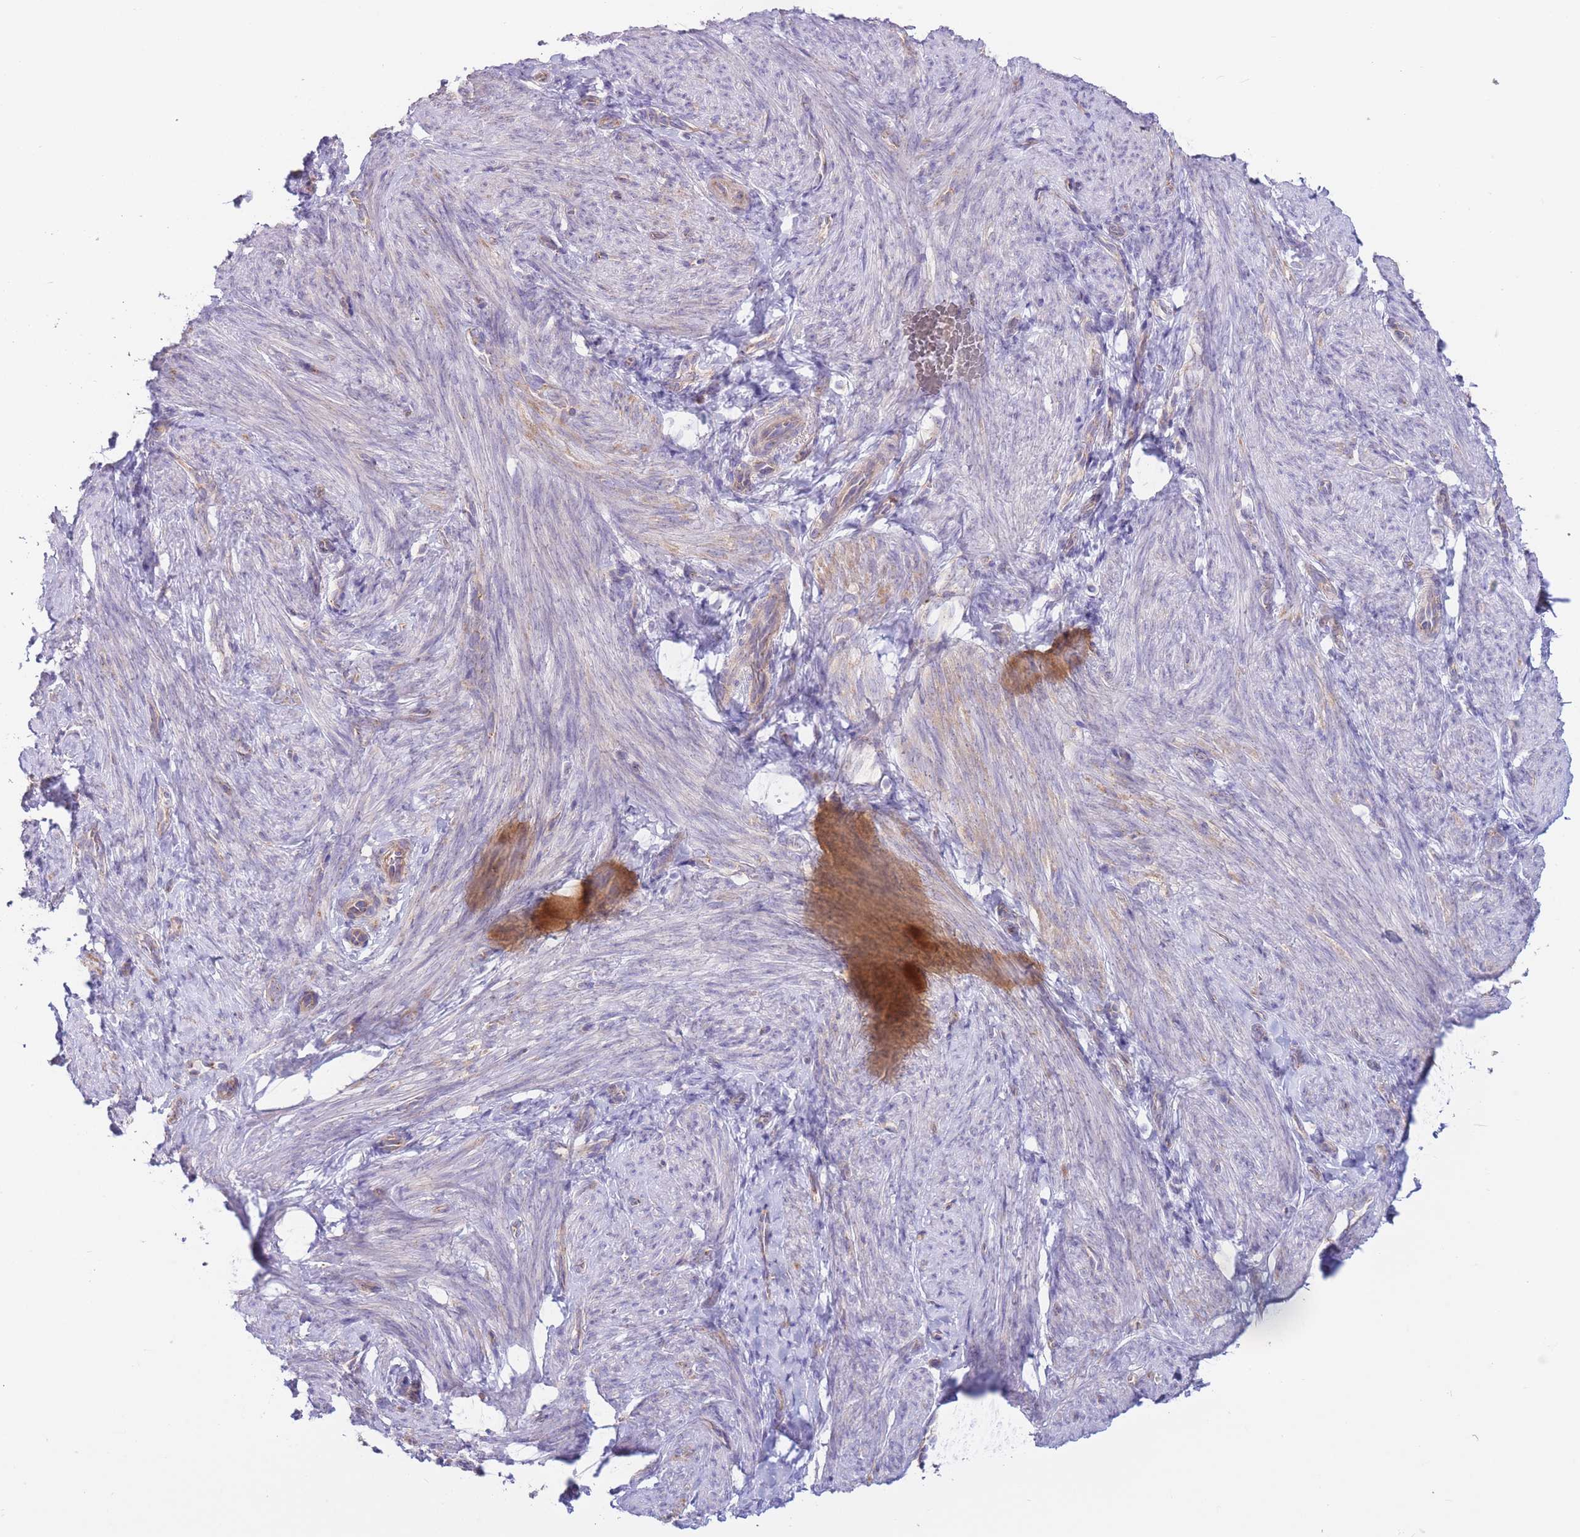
{"staining": {"intensity": "negative", "quantity": "none", "location": "none"}, "tissue": "endometrium", "cell_type": "Cells in endometrial stroma", "image_type": "normal", "snomed": [{"axis": "morphology", "description": "Normal tissue, NOS"}, {"axis": "topography", "description": "Endometrium"}], "caption": "DAB (3,3'-diaminobenzidine) immunohistochemical staining of normal endometrium reveals no significant positivity in cells in endometrial stroma.", "gene": "ALS2CL", "patient": {"sex": "female", "age": 65}}